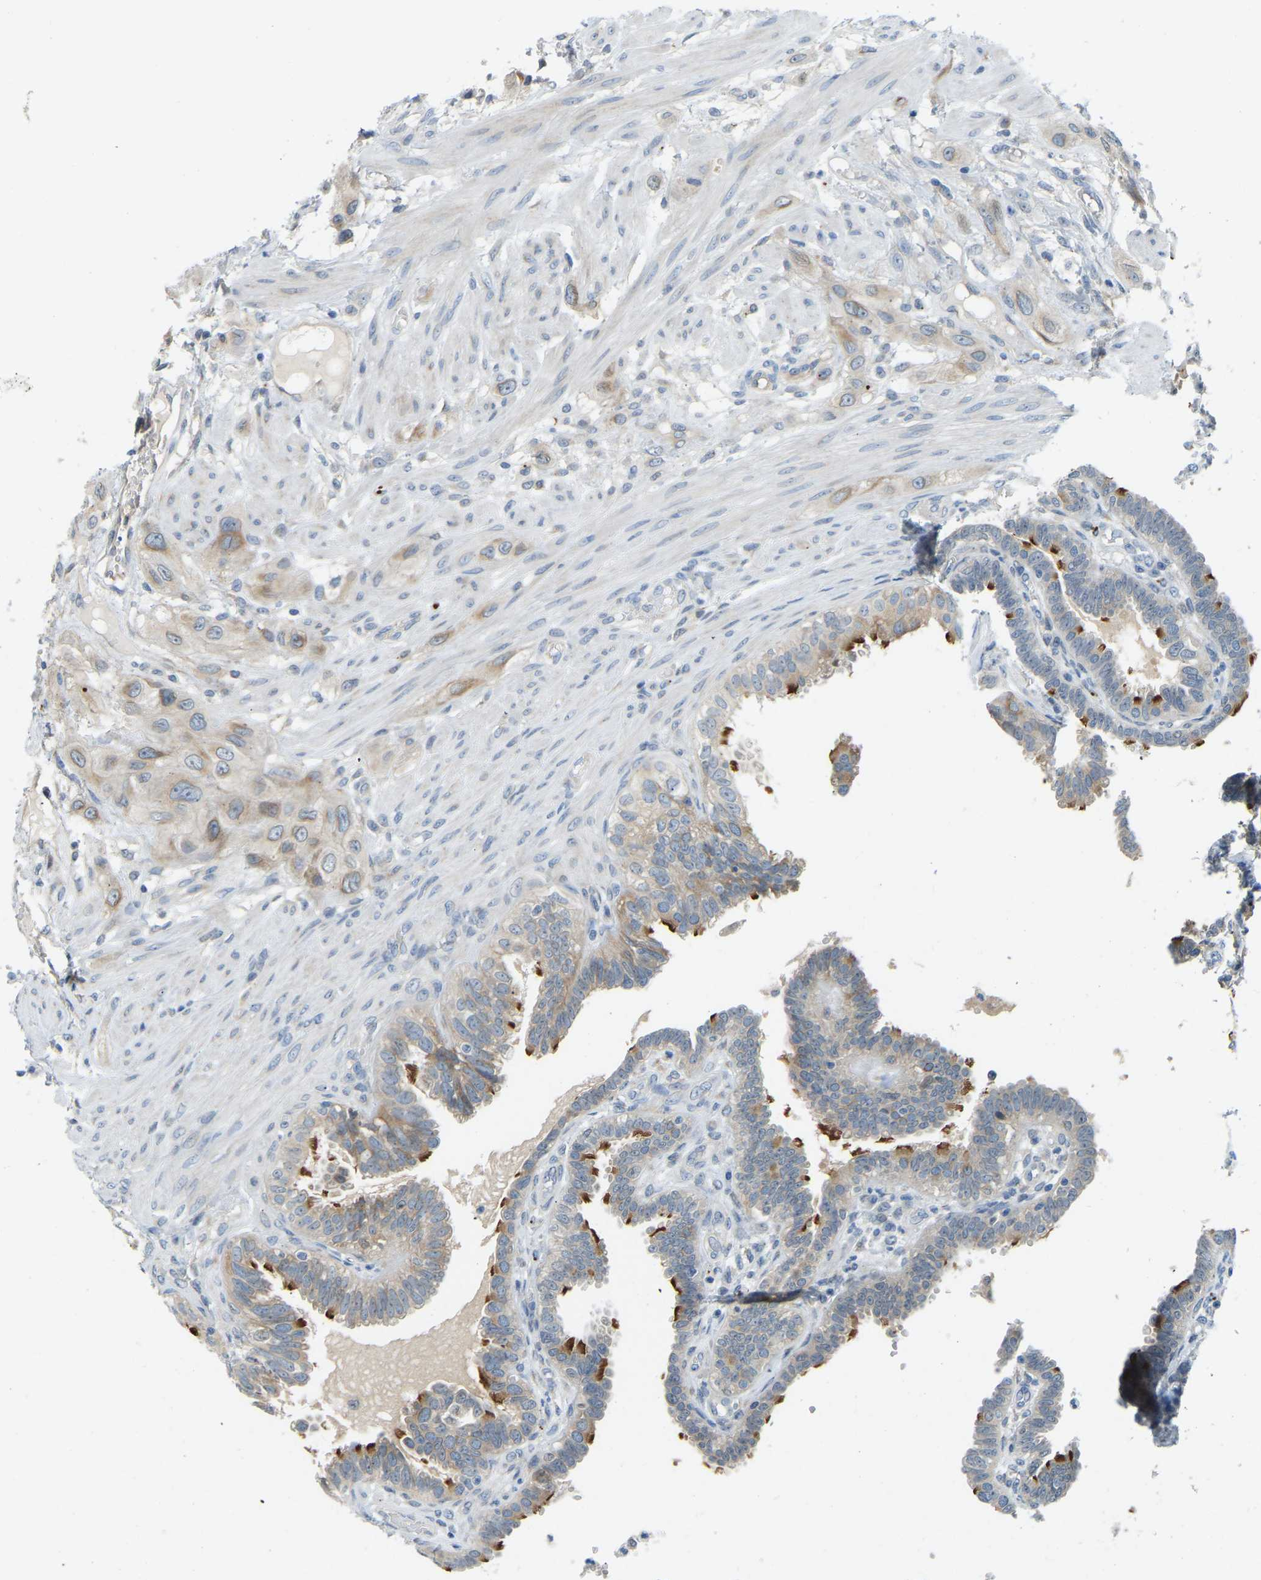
{"staining": {"intensity": "moderate", "quantity": "25%-75%", "location": "cytoplasmic/membranous"}, "tissue": "fallopian tube", "cell_type": "Glandular cells", "image_type": "normal", "snomed": [{"axis": "morphology", "description": "Normal tissue, NOS"}, {"axis": "topography", "description": "Fallopian tube"}, {"axis": "topography", "description": "Placenta"}], "caption": "A photomicrograph of human fallopian tube stained for a protein displays moderate cytoplasmic/membranous brown staining in glandular cells. Nuclei are stained in blue.", "gene": "NME8", "patient": {"sex": "female", "age": 34}}